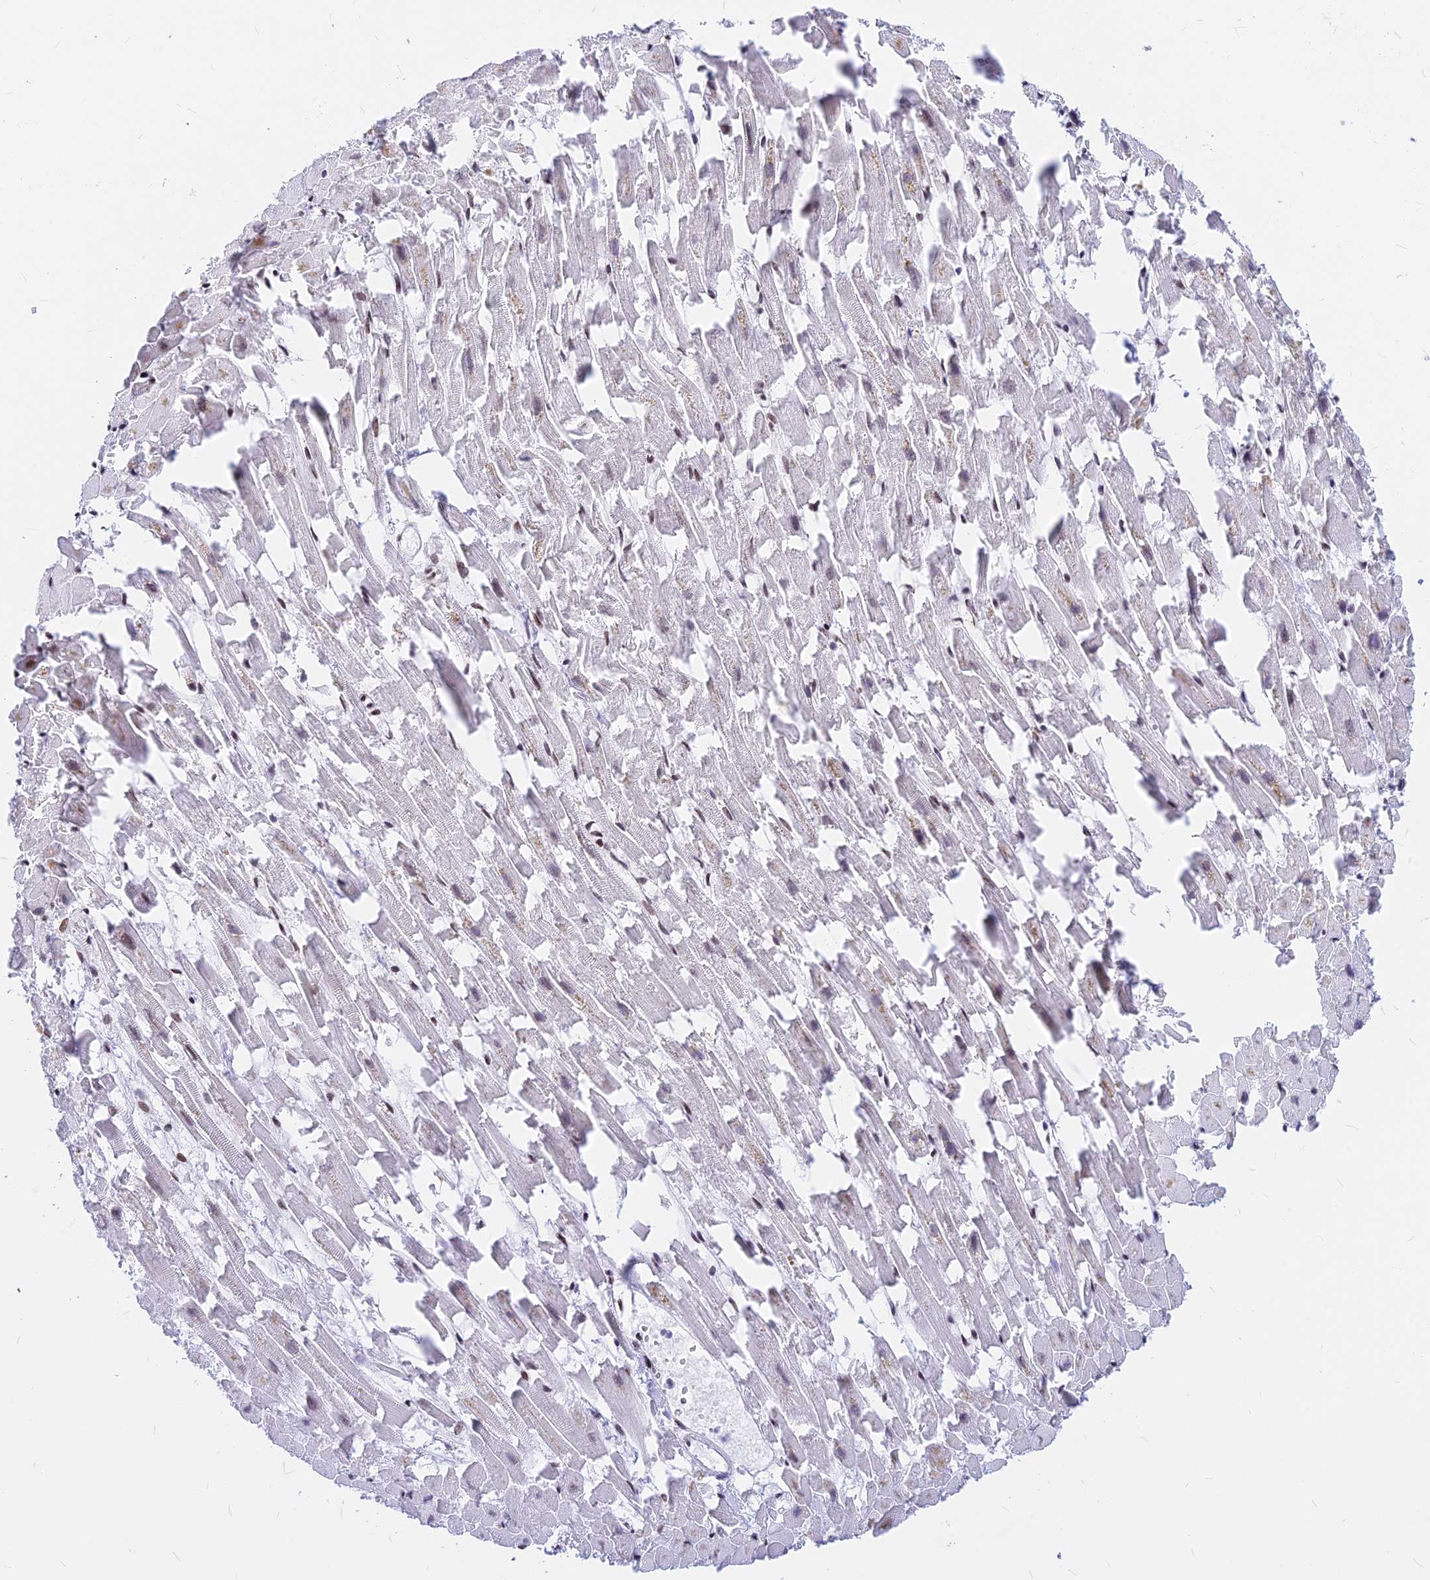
{"staining": {"intensity": "weak", "quantity": "25%-75%", "location": "nuclear"}, "tissue": "heart muscle", "cell_type": "Cardiomyocytes", "image_type": "normal", "snomed": [{"axis": "morphology", "description": "Normal tissue, NOS"}, {"axis": "topography", "description": "Heart"}], "caption": "This micrograph demonstrates immunohistochemistry staining of benign human heart muscle, with low weak nuclear expression in approximately 25%-75% of cardiomyocytes.", "gene": "KCTD13", "patient": {"sex": "female", "age": 64}}